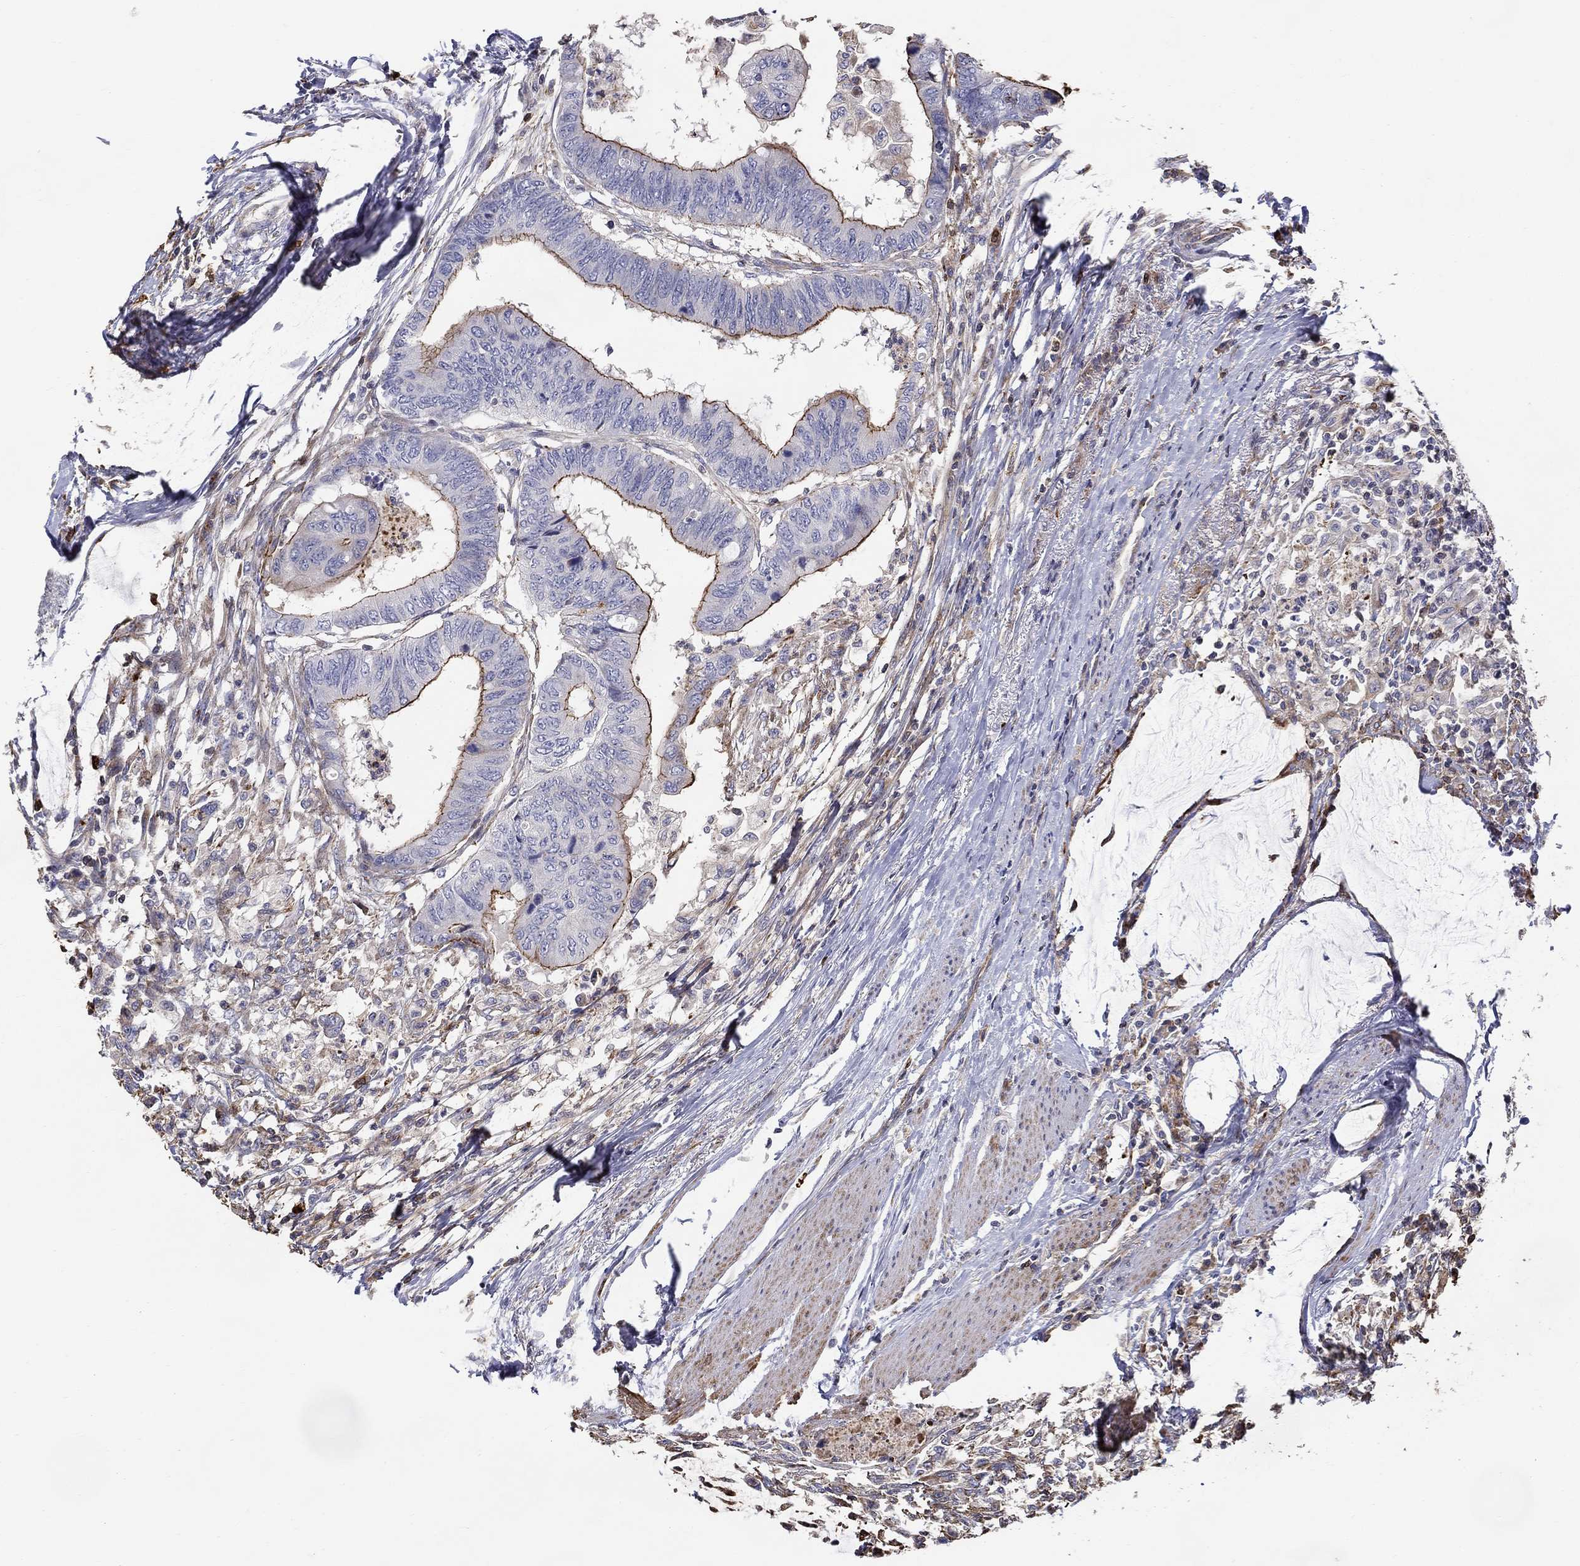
{"staining": {"intensity": "strong", "quantity": "<25%", "location": "cytoplasmic/membranous"}, "tissue": "colorectal cancer", "cell_type": "Tumor cells", "image_type": "cancer", "snomed": [{"axis": "morphology", "description": "Normal tissue, NOS"}, {"axis": "morphology", "description": "Adenocarcinoma, NOS"}, {"axis": "topography", "description": "Rectum"}, {"axis": "topography", "description": "Peripheral nerve tissue"}], "caption": "Colorectal adenocarcinoma tissue reveals strong cytoplasmic/membranous staining in approximately <25% of tumor cells, visualized by immunohistochemistry.", "gene": "NPHP1", "patient": {"sex": "male", "age": 92}}